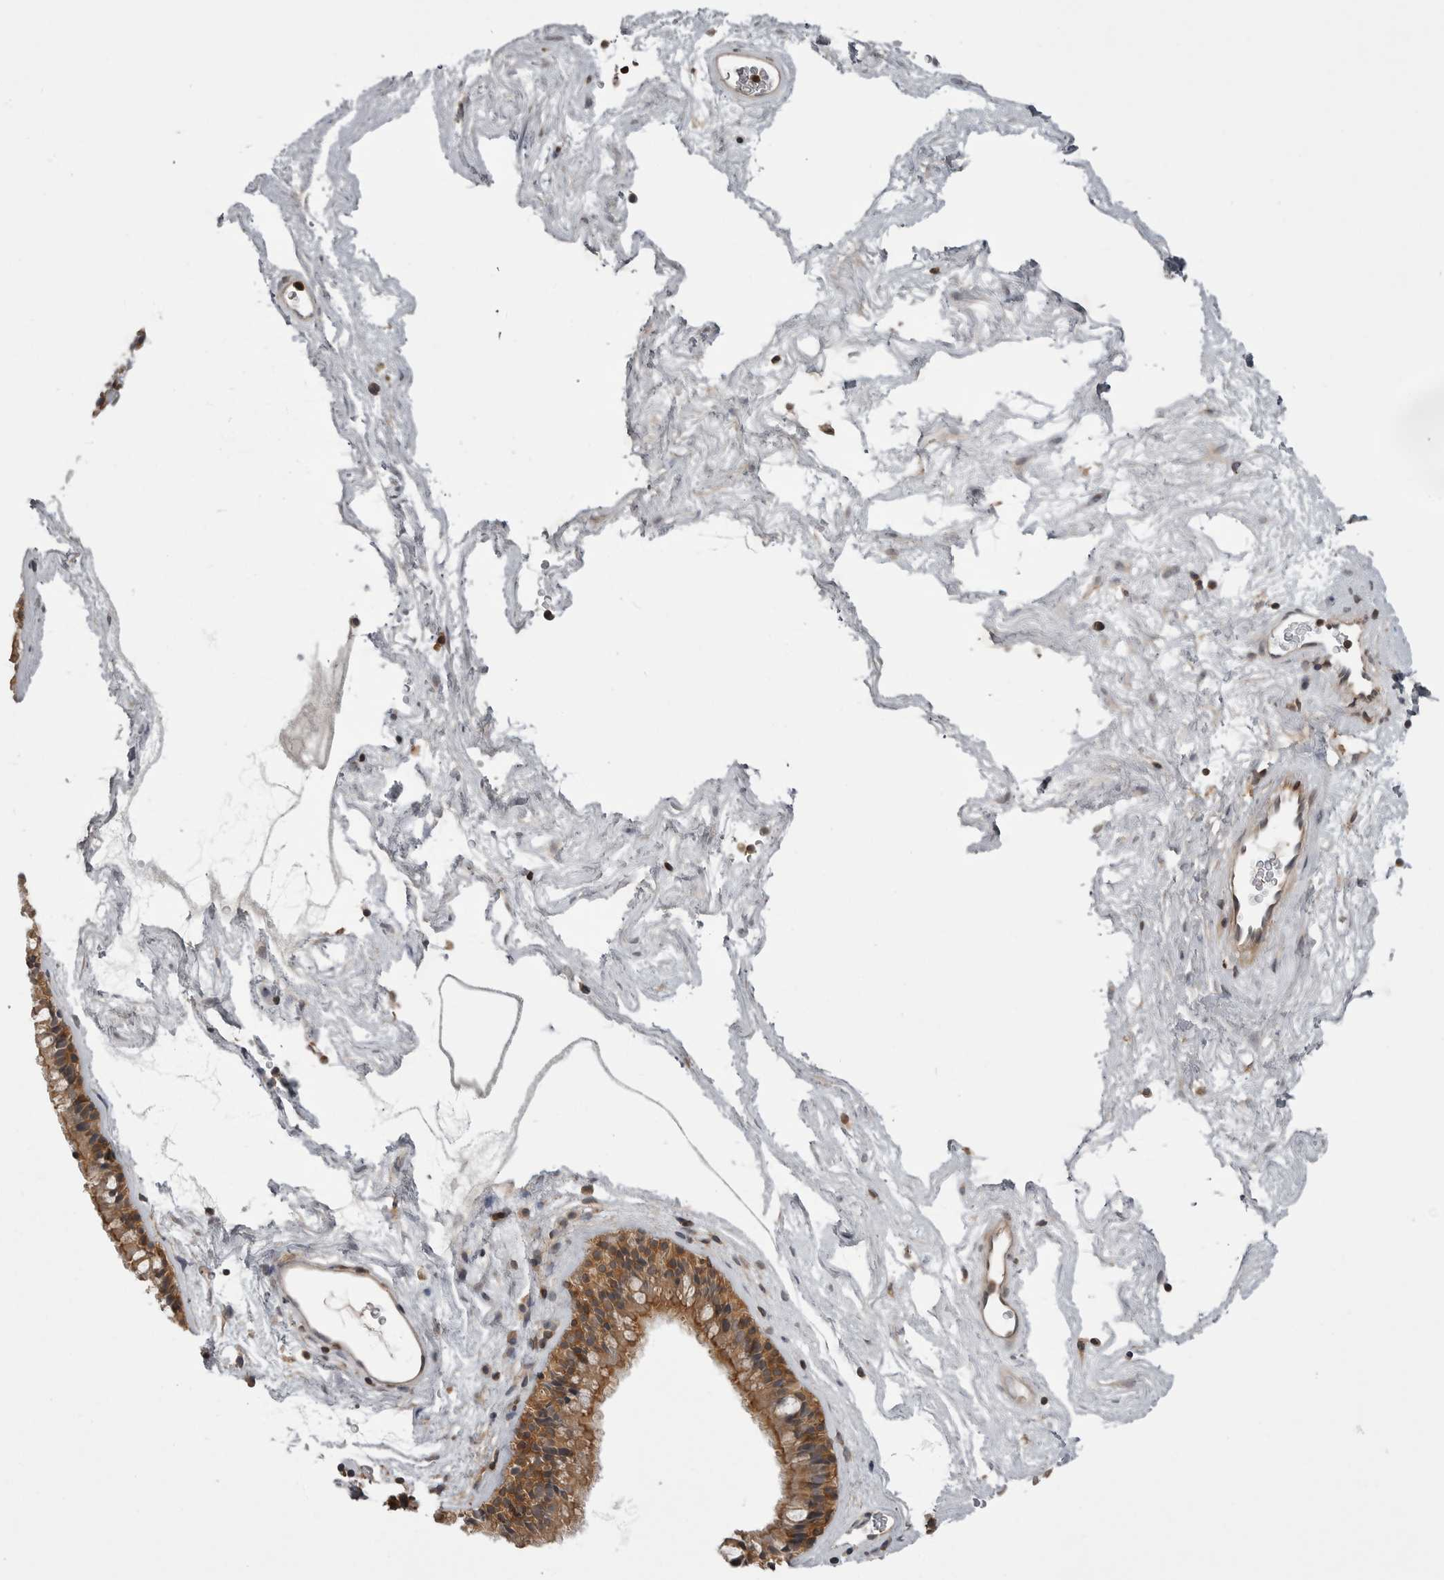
{"staining": {"intensity": "moderate", "quantity": ">75%", "location": "cytoplasmic/membranous"}, "tissue": "nasopharynx", "cell_type": "Respiratory epithelial cells", "image_type": "normal", "snomed": [{"axis": "morphology", "description": "Normal tissue, NOS"}, {"axis": "morphology", "description": "Inflammation, NOS"}, {"axis": "topography", "description": "Nasopharynx"}], "caption": "Immunohistochemistry (IHC) of benign human nasopharynx shows medium levels of moderate cytoplasmic/membranous expression in approximately >75% of respiratory epithelial cells. The staining was performed using DAB (3,3'-diaminobenzidine), with brown indicating positive protein expression. Nuclei are stained blue with hematoxylin.", "gene": "STK24", "patient": {"sex": "male", "age": 48}}